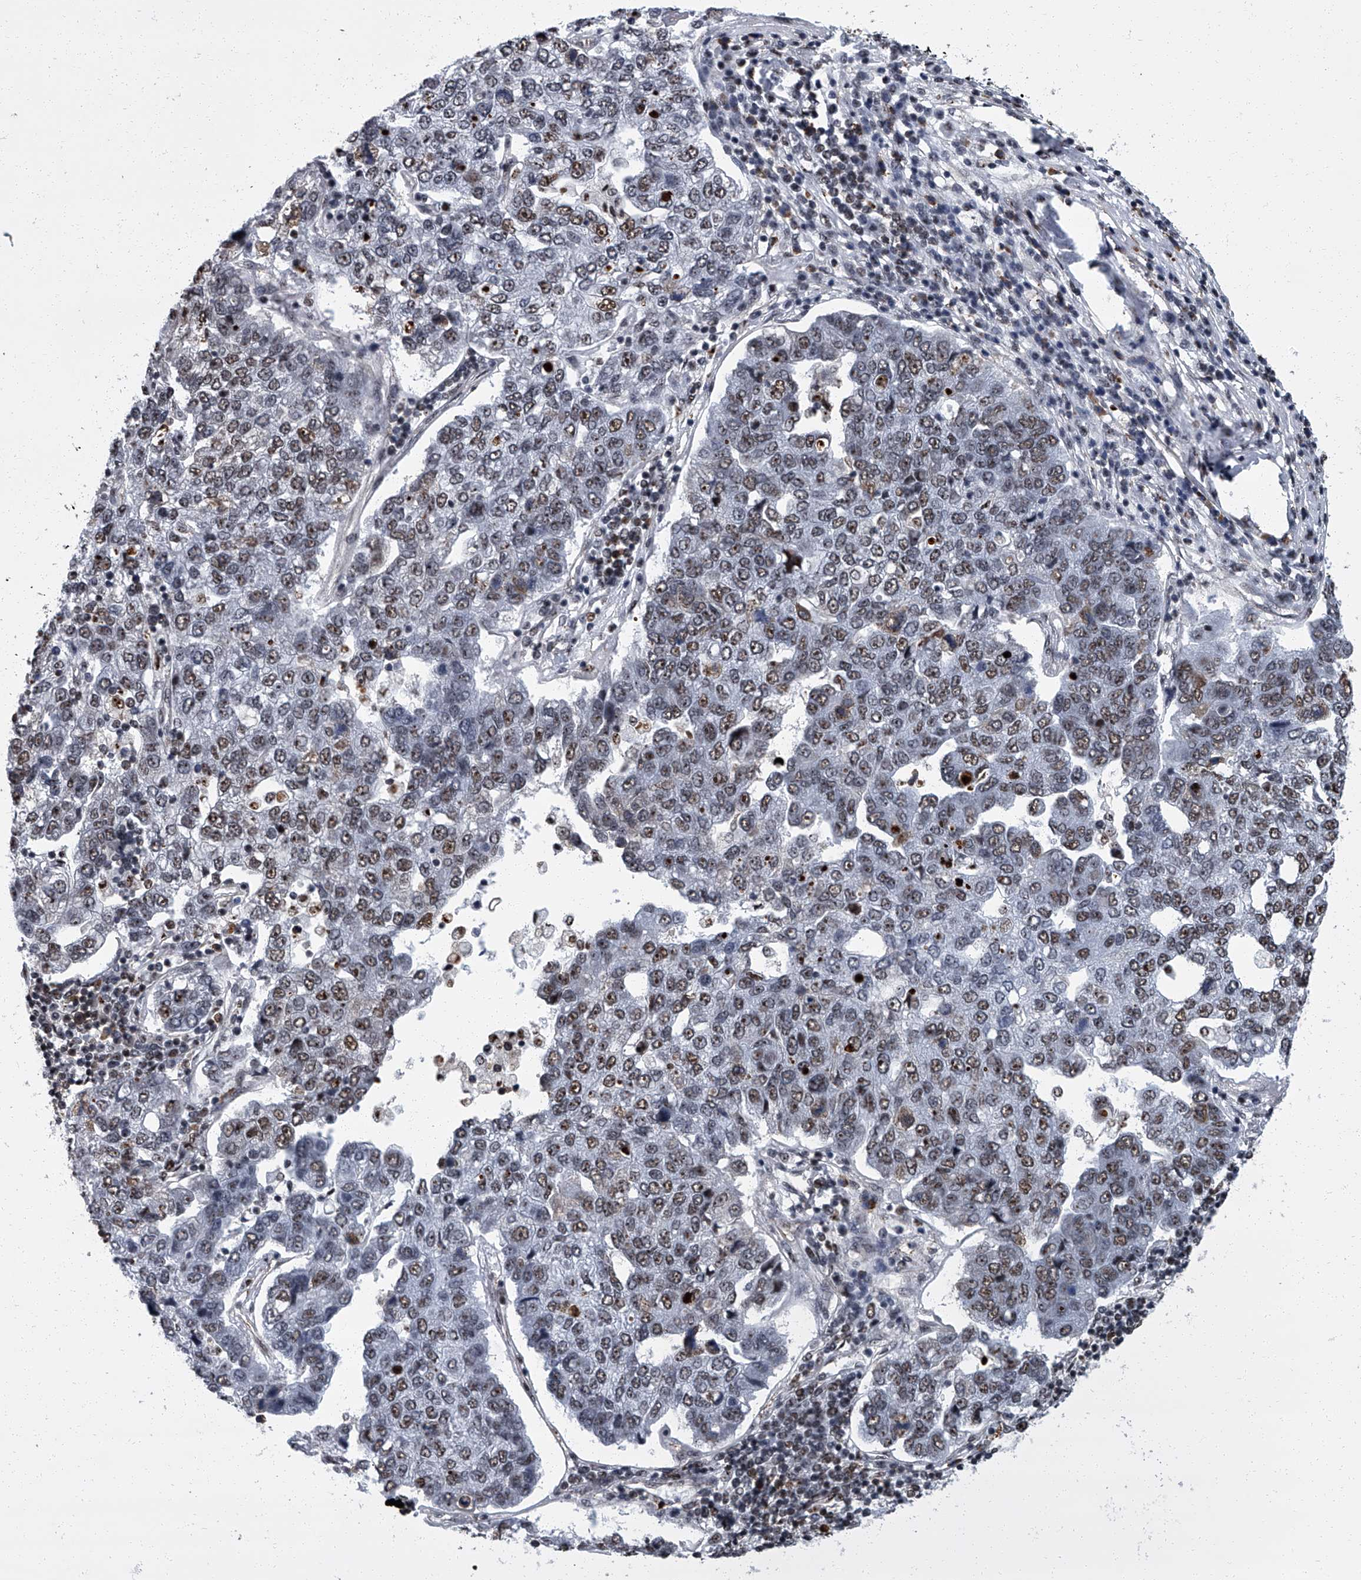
{"staining": {"intensity": "moderate", "quantity": "25%-75%", "location": "nuclear"}, "tissue": "pancreatic cancer", "cell_type": "Tumor cells", "image_type": "cancer", "snomed": [{"axis": "morphology", "description": "Adenocarcinoma, NOS"}, {"axis": "topography", "description": "Pancreas"}], "caption": "This is a histology image of immunohistochemistry staining of pancreatic cancer, which shows moderate expression in the nuclear of tumor cells.", "gene": "ZNF518B", "patient": {"sex": "female", "age": 61}}